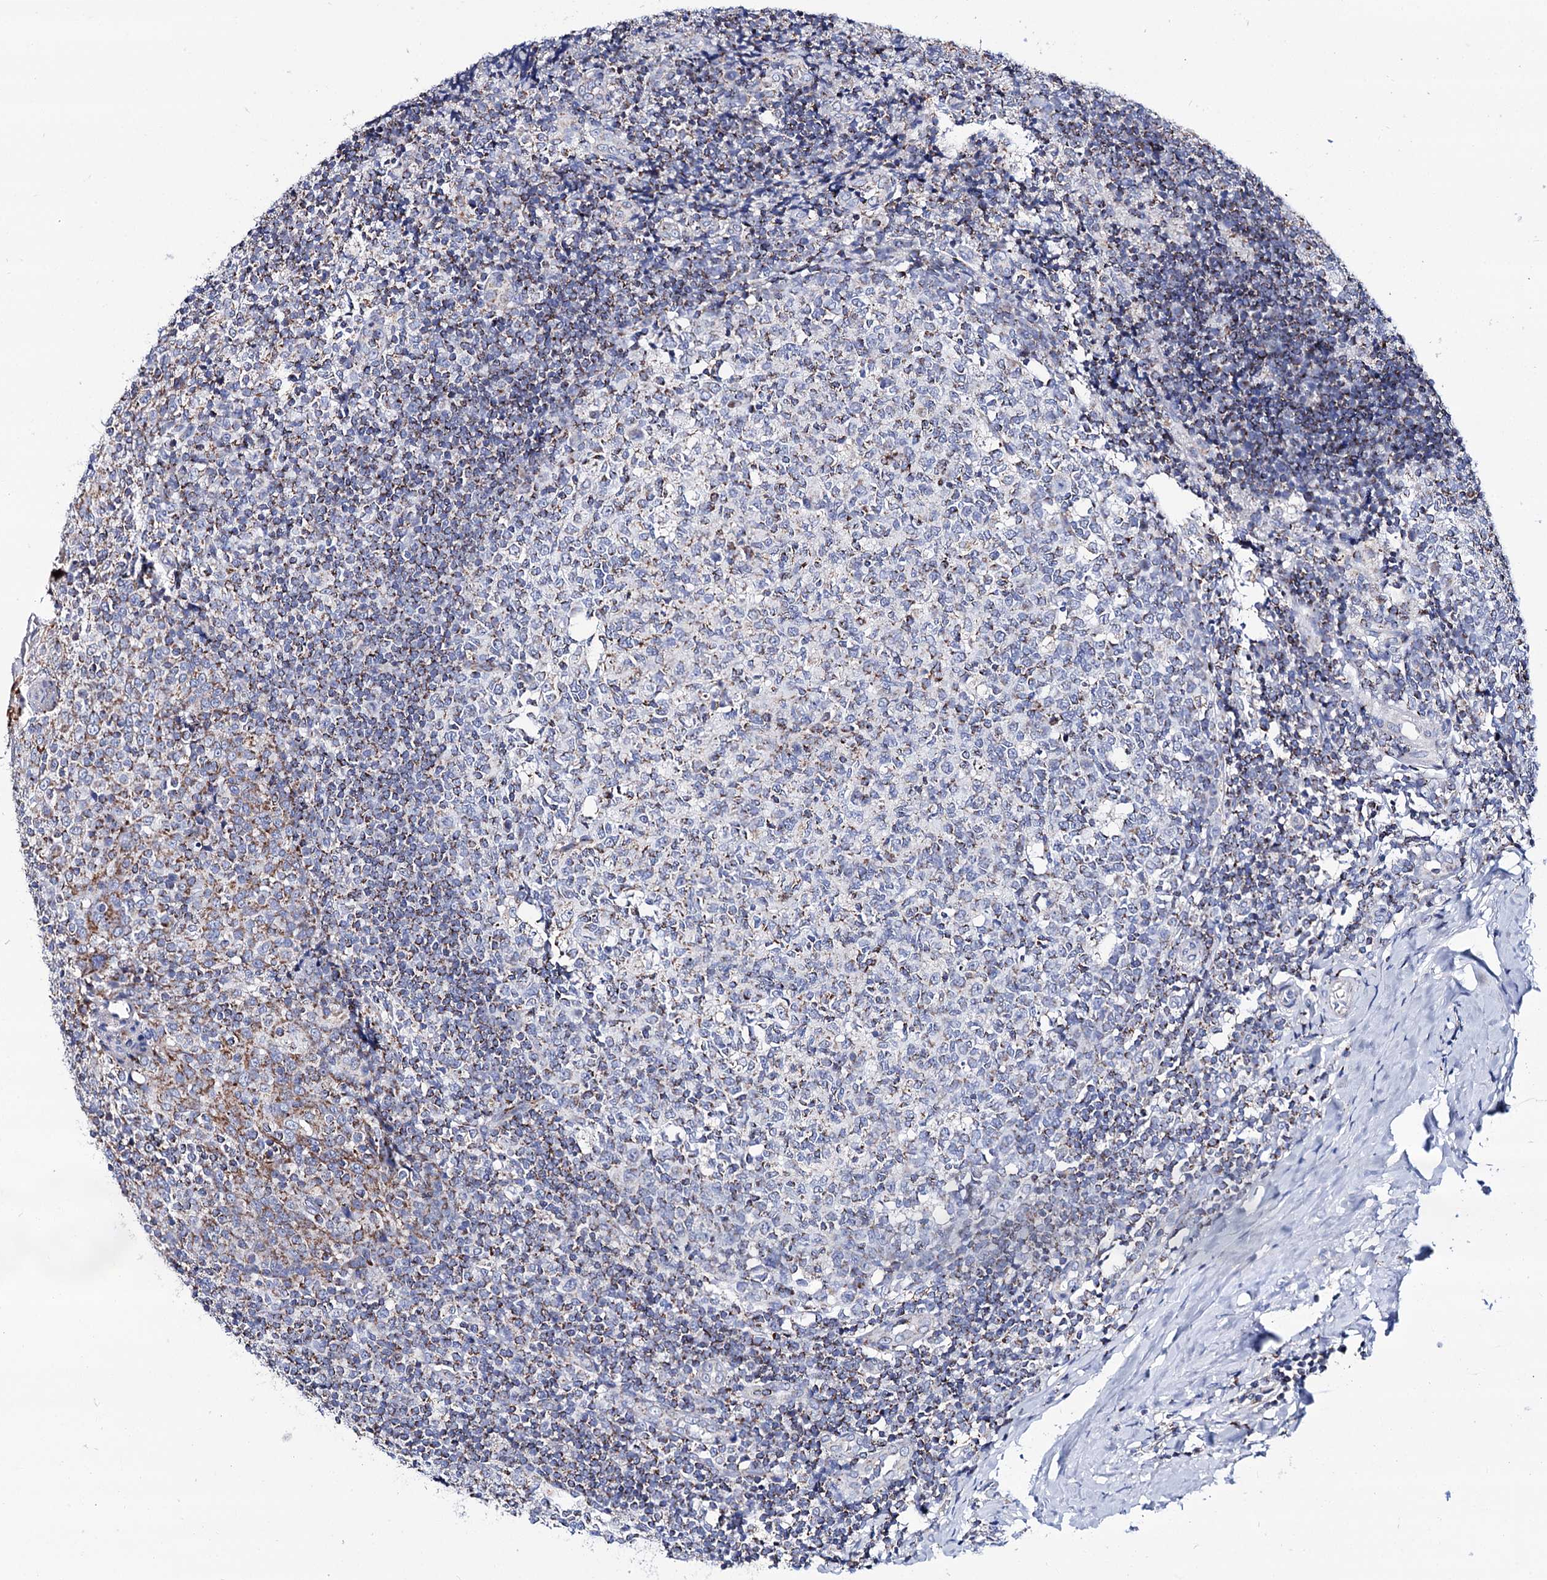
{"staining": {"intensity": "moderate", "quantity": "25%-75%", "location": "cytoplasmic/membranous"}, "tissue": "tonsil", "cell_type": "Germinal center cells", "image_type": "normal", "snomed": [{"axis": "morphology", "description": "Normal tissue, NOS"}, {"axis": "topography", "description": "Tonsil"}], "caption": "IHC histopathology image of unremarkable tonsil: tonsil stained using immunohistochemistry shows medium levels of moderate protein expression localized specifically in the cytoplasmic/membranous of germinal center cells, appearing as a cytoplasmic/membranous brown color.", "gene": "UBASH3B", "patient": {"sex": "female", "age": 19}}